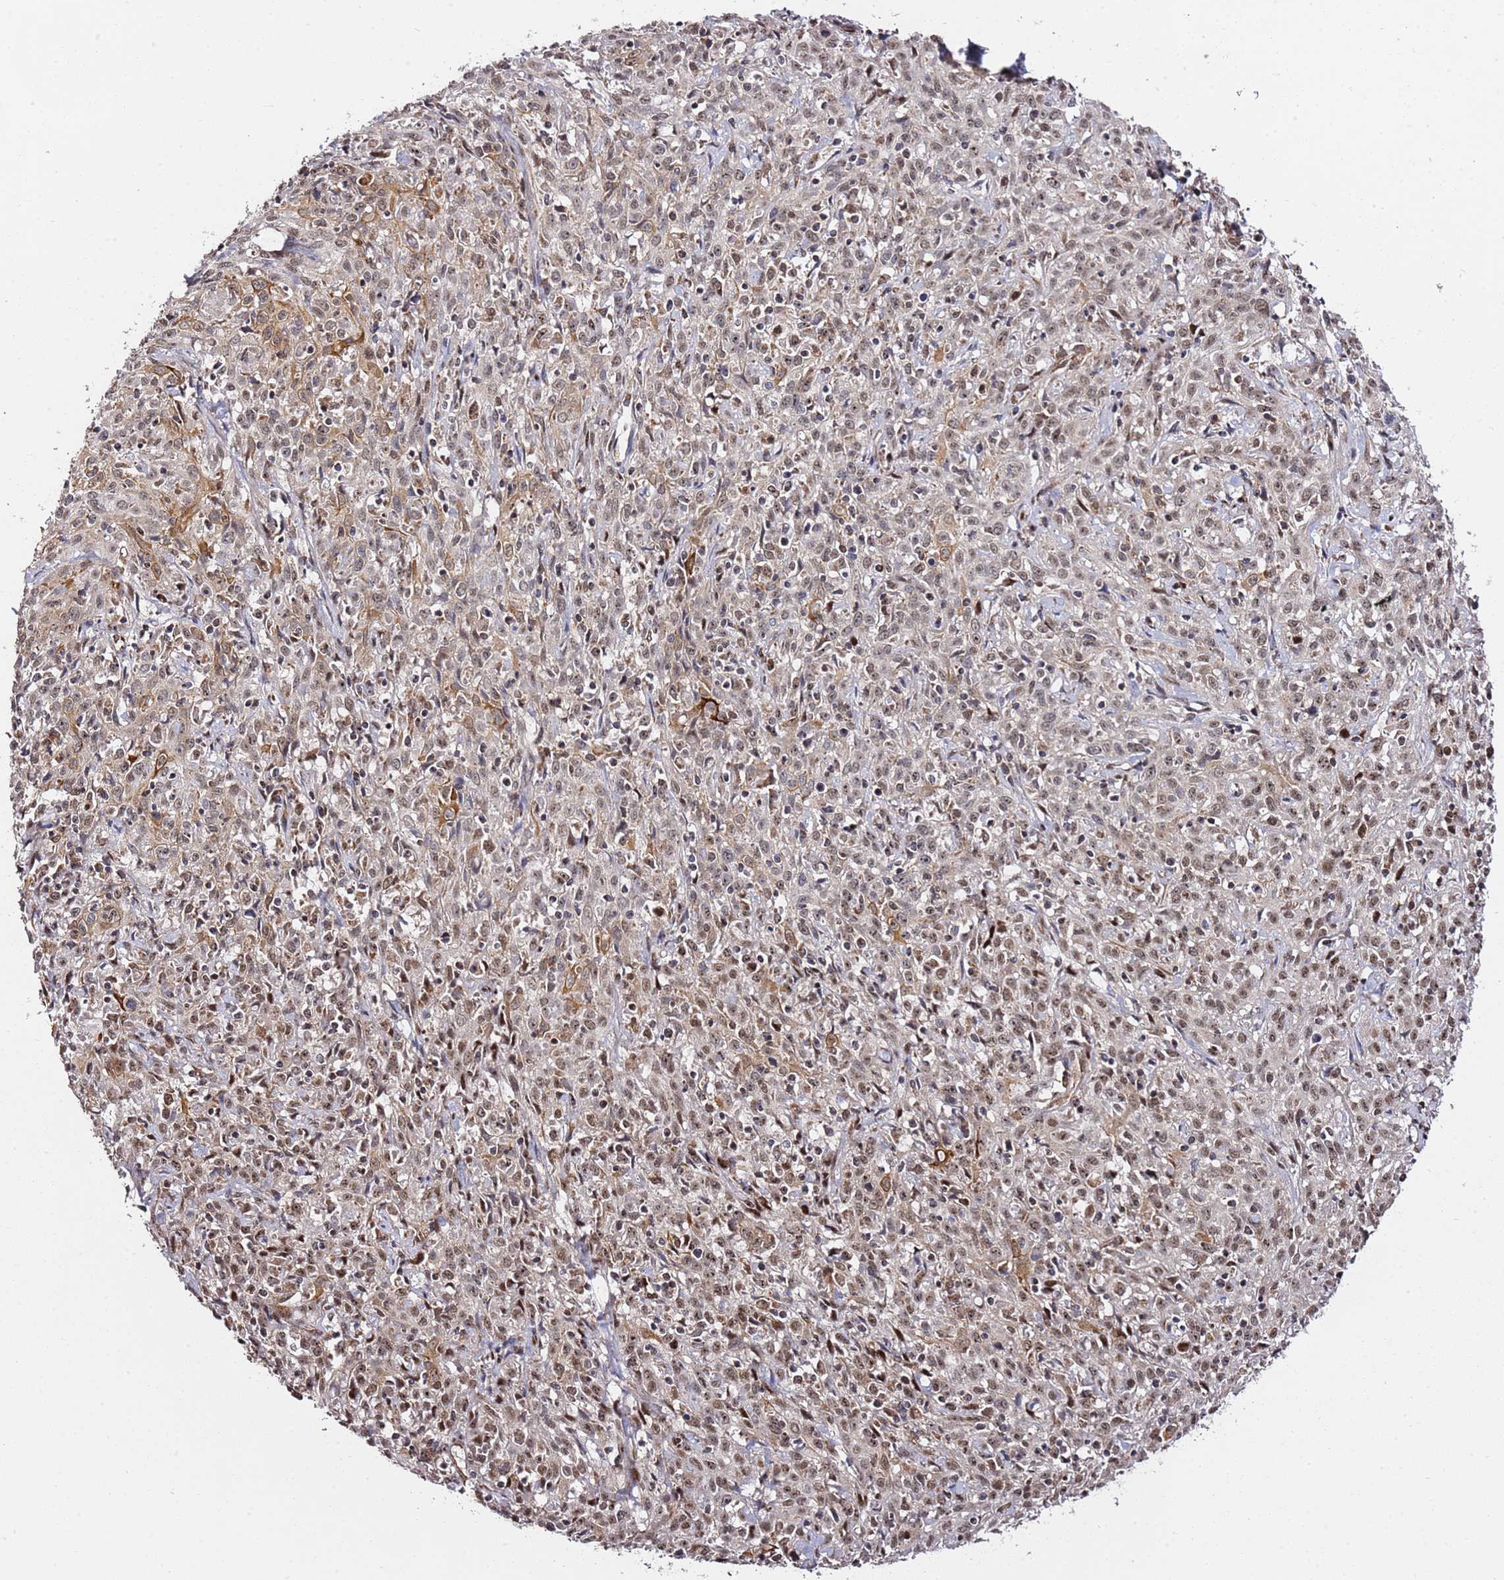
{"staining": {"intensity": "moderate", "quantity": ">75%", "location": "cytoplasmic/membranous,nuclear"}, "tissue": "cervical cancer", "cell_type": "Tumor cells", "image_type": "cancer", "snomed": [{"axis": "morphology", "description": "Squamous cell carcinoma, NOS"}, {"axis": "topography", "description": "Cervix"}], "caption": "The photomicrograph exhibits staining of squamous cell carcinoma (cervical), revealing moderate cytoplasmic/membranous and nuclear protein staining (brown color) within tumor cells.", "gene": "TP53AIP1", "patient": {"sex": "female", "age": 57}}